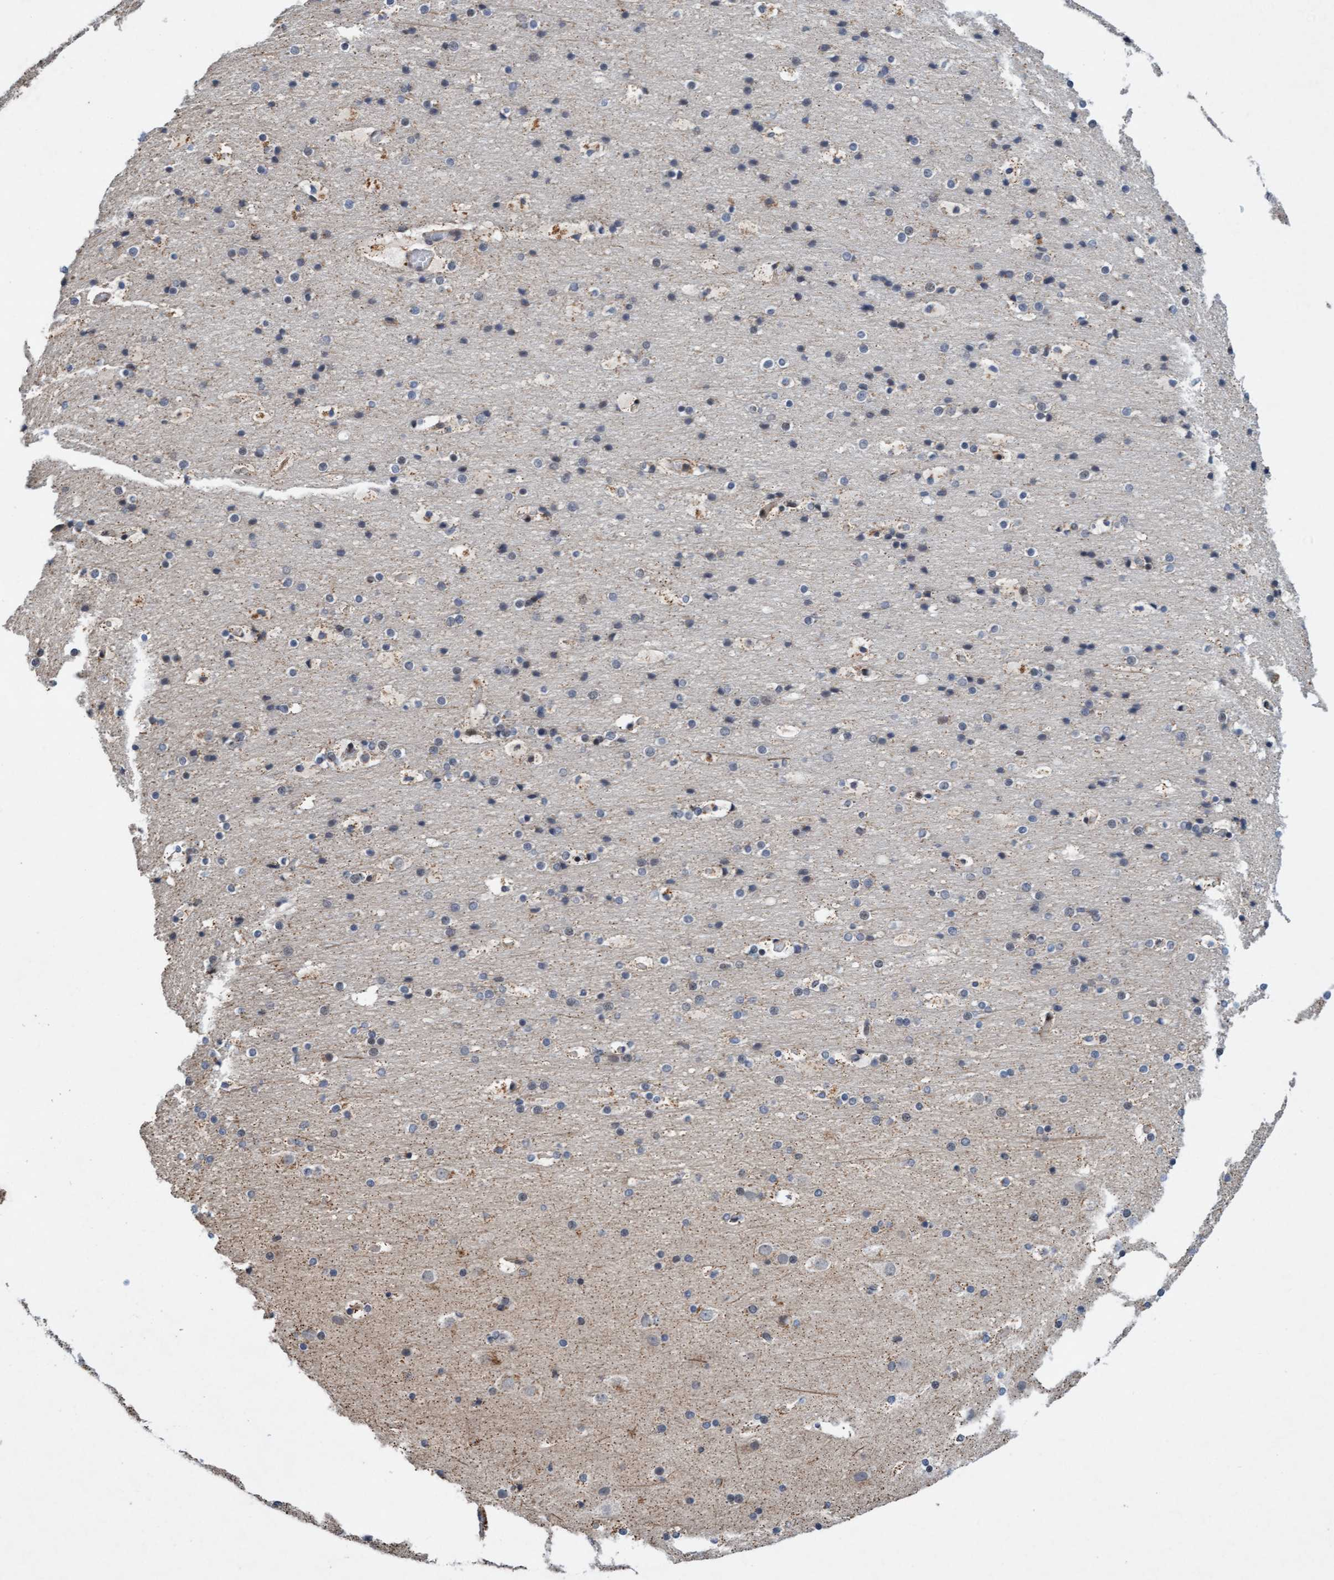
{"staining": {"intensity": "moderate", "quantity": "25%-75%", "location": "cytoplasmic/membranous"}, "tissue": "cerebral cortex", "cell_type": "Endothelial cells", "image_type": "normal", "snomed": [{"axis": "morphology", "description": "Normal tissue, NOS"}, {"axis": "topography", "description": "Cerebral cortex"}], "caption": "Human cerebral cortex stained for a protein (brown) exhibits moderate cytoplasmic/membranous positive staining in about 25%-75% of endothelial cells.", "gene": "TMEM70", "patient": {"sex": "male", "age": 57}}